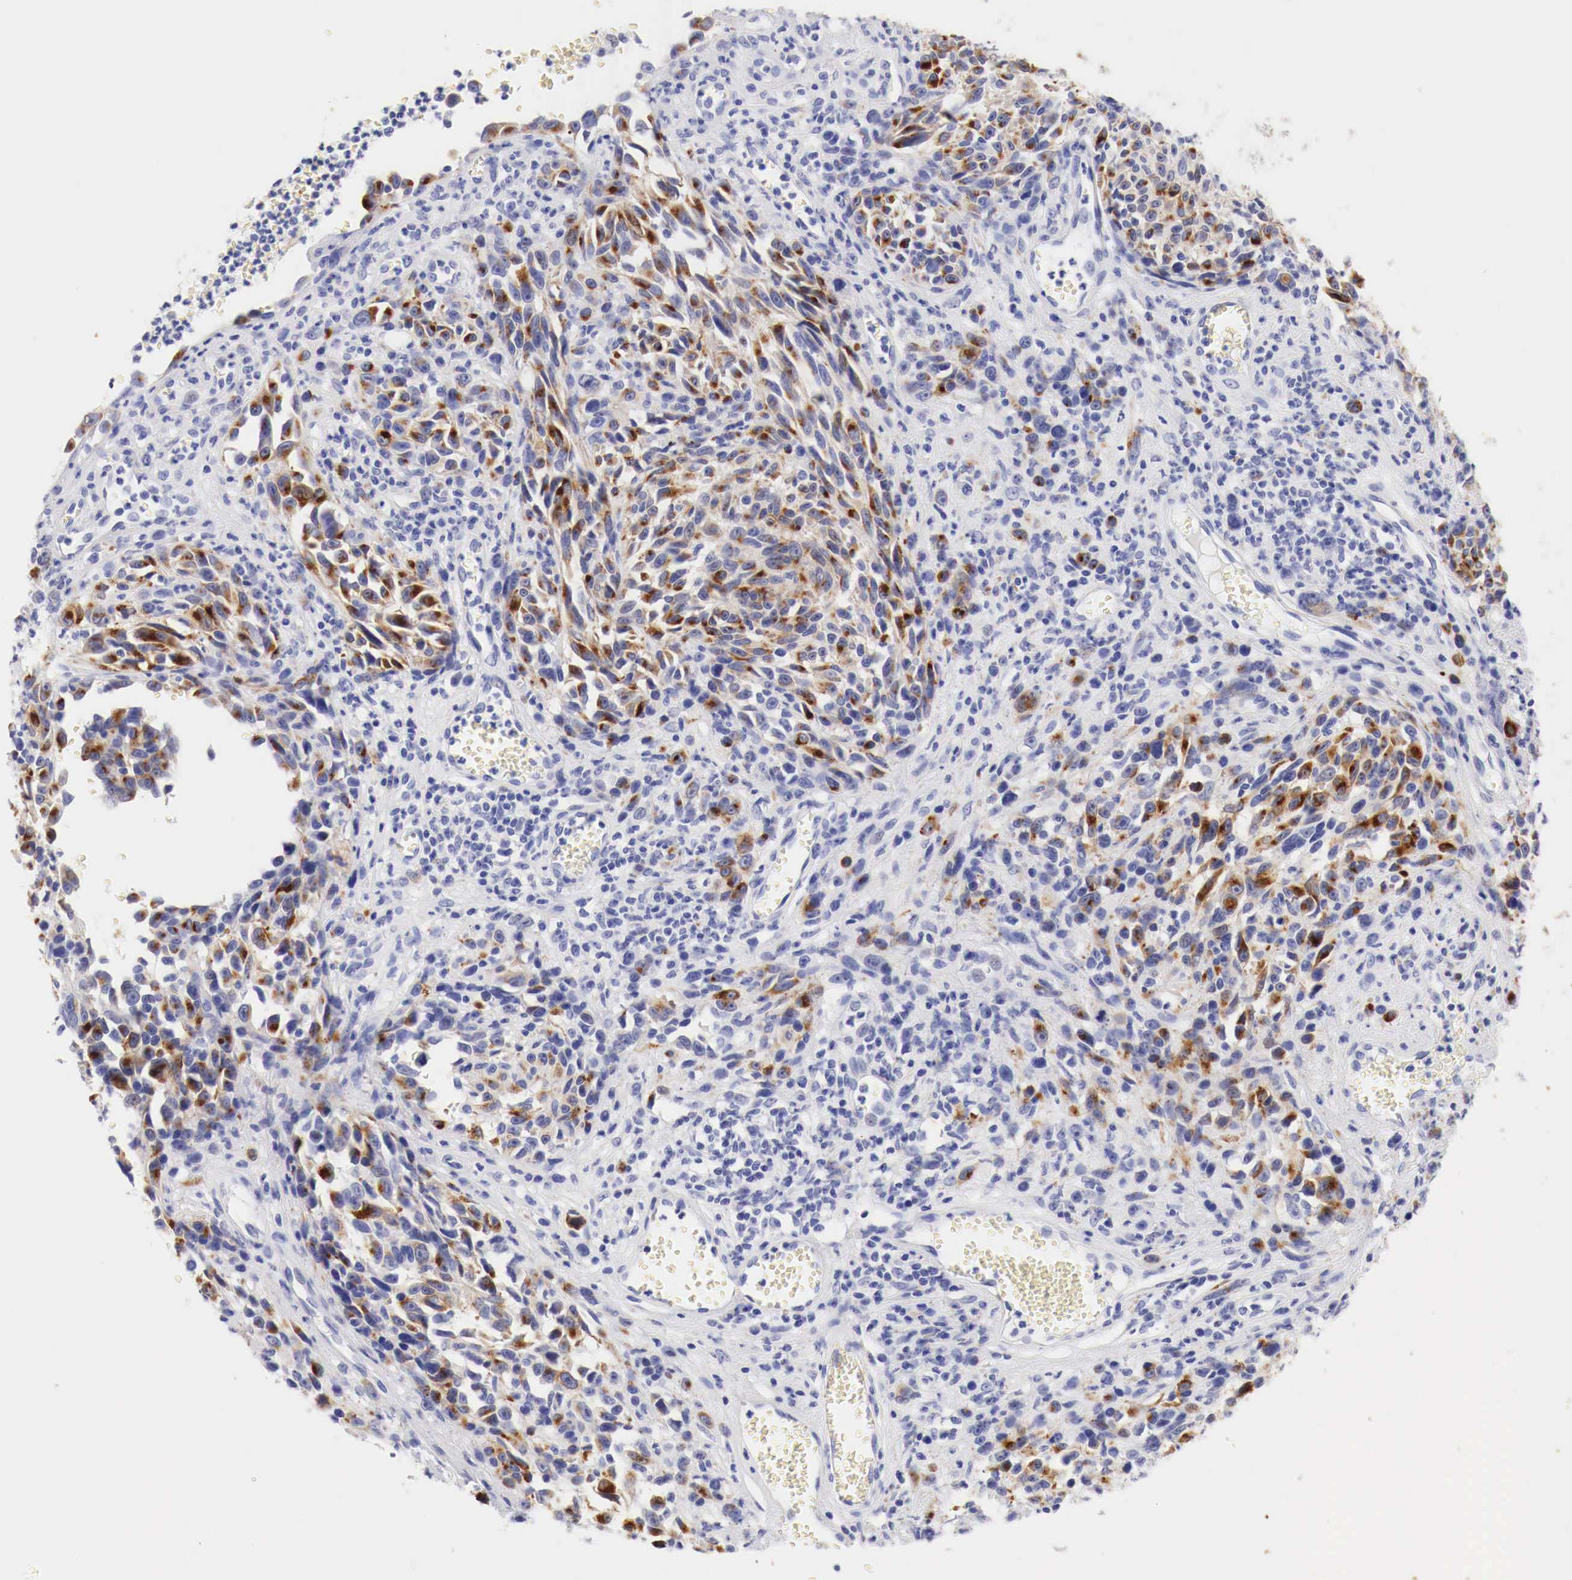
{"staining": {"intensity": "strong", "quantity": "25%-75%", "location": "cytoplasmic/membranous"}, "tissue": "melanoma", "cell_type": "Tumor cells", "image_type": "cancer", "snomed": [{"axis": "morphology", "description": "Malignant melanoma, NOS"}, {"axis": "topography", "description": "Skin"}], "caption": "Malignant melanoma tissue reveals strong cytoplasmic/membranous staining in about 25%-75% of tumor cells The protein of interest is stained brown, and the nuclei are stained in blue (DAB IHC with brightfield microscopy, high magnification).", "gene": "TYR", "patient": {"sex": "female", "age": 82}}